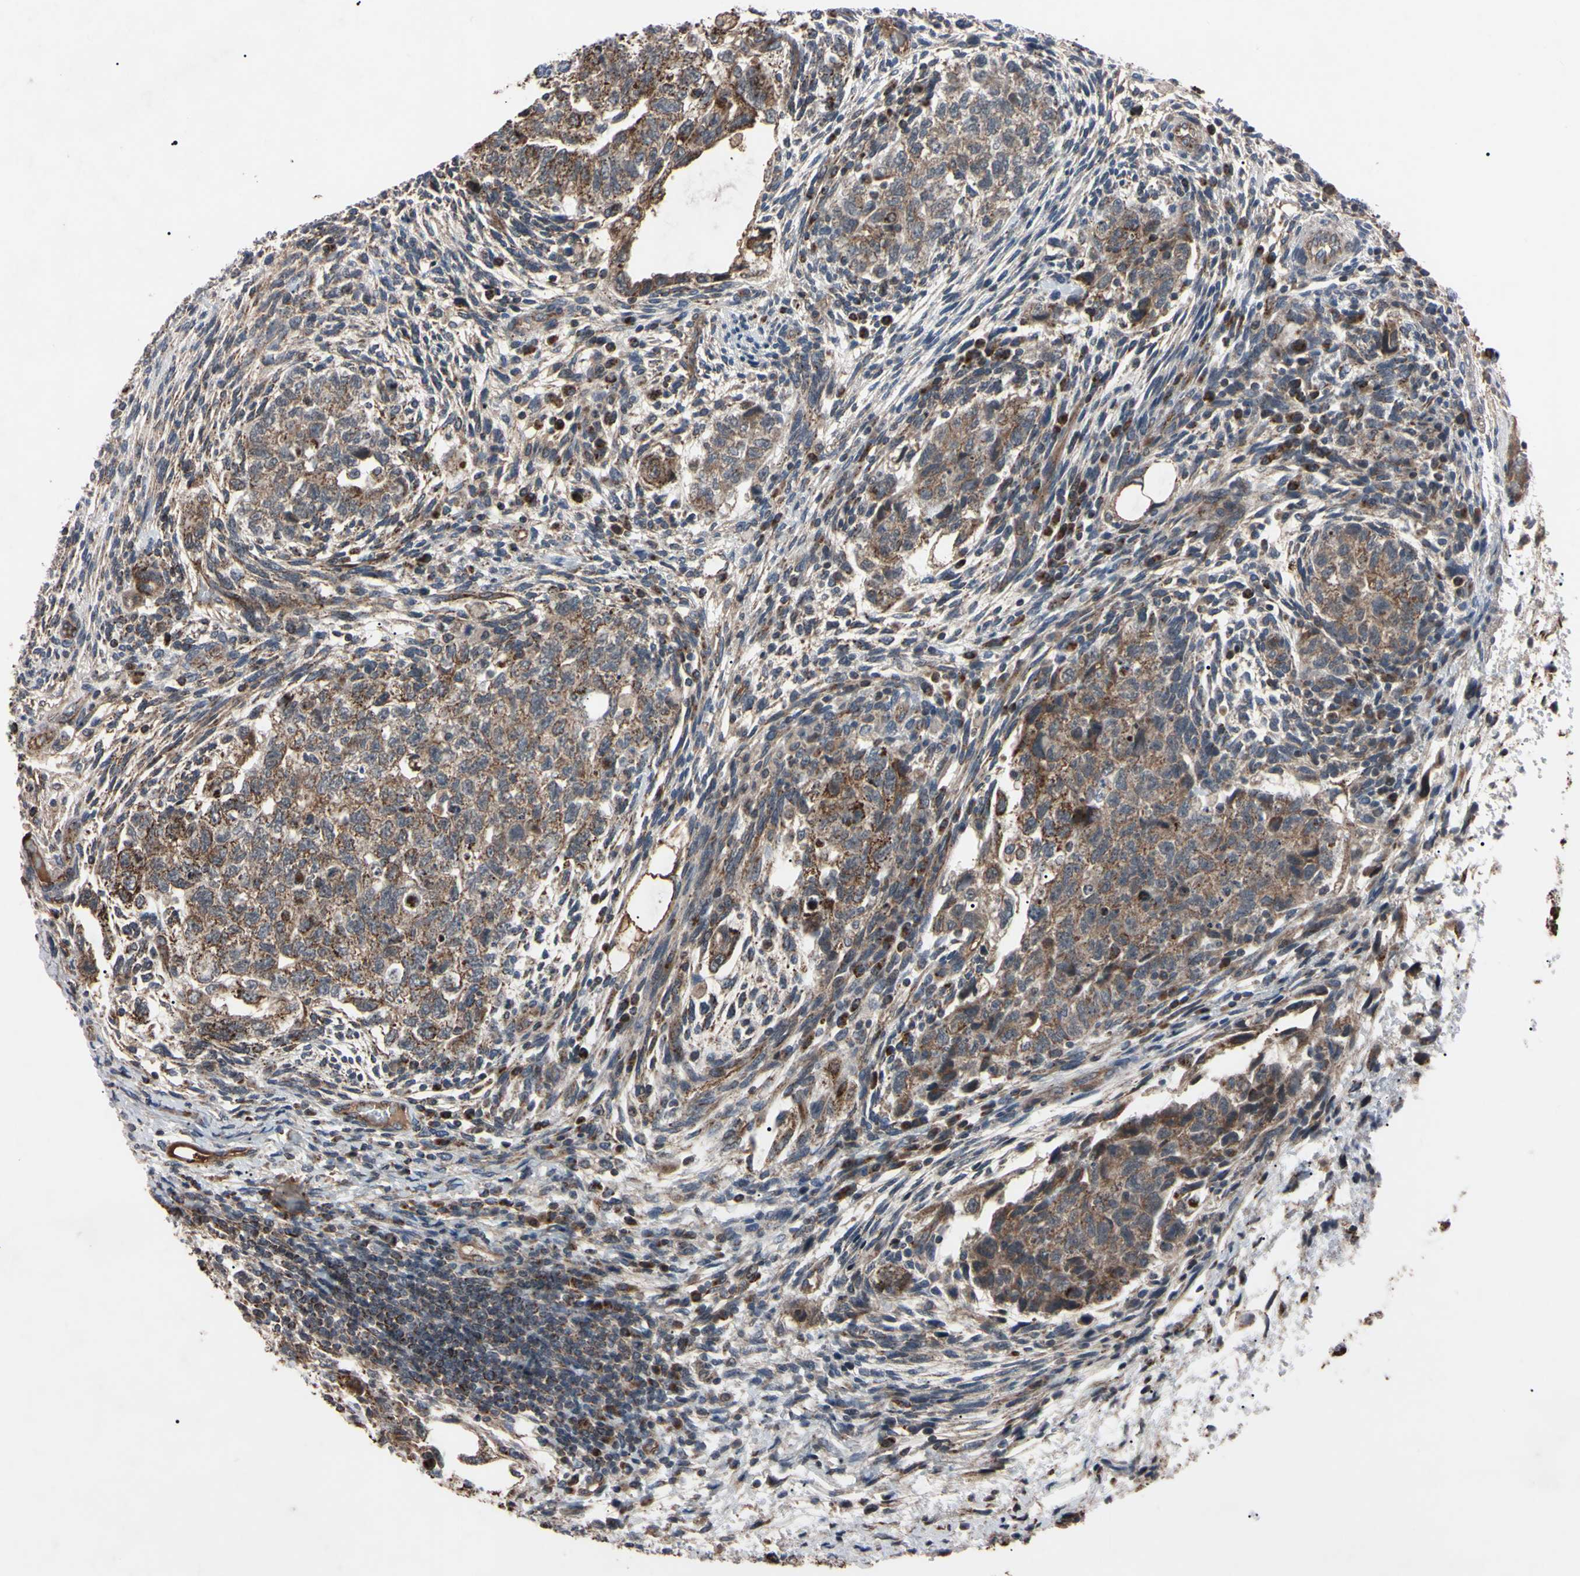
{"staining": {"intensity": "moderate", "quantity": "25%-75%", "location": "cytoplasmic/membranous"}, "tissue": "testis cancer", "cell_type": "Tumor cells", "image_type": "cancer", "snomed": [{"axis": "morphology", "description": "Normal tissue, NOS"}, {"axis": "morphology", "description": "Carcinoma, Embryonal, NOS"}, {"axis": "topography", "description": "Testis"}], "caption": "This micrograph demonstrates testis cancer stained with immunohistochemistry (IHC) to label a protein in brown. The cytoplasmic/membranous of tumor cells show moderate positivity for the protein. Nuclei are counter-stained blue.", "gene": "TNFRSF1A", "patient": {"sex": "male", "age": 36}}